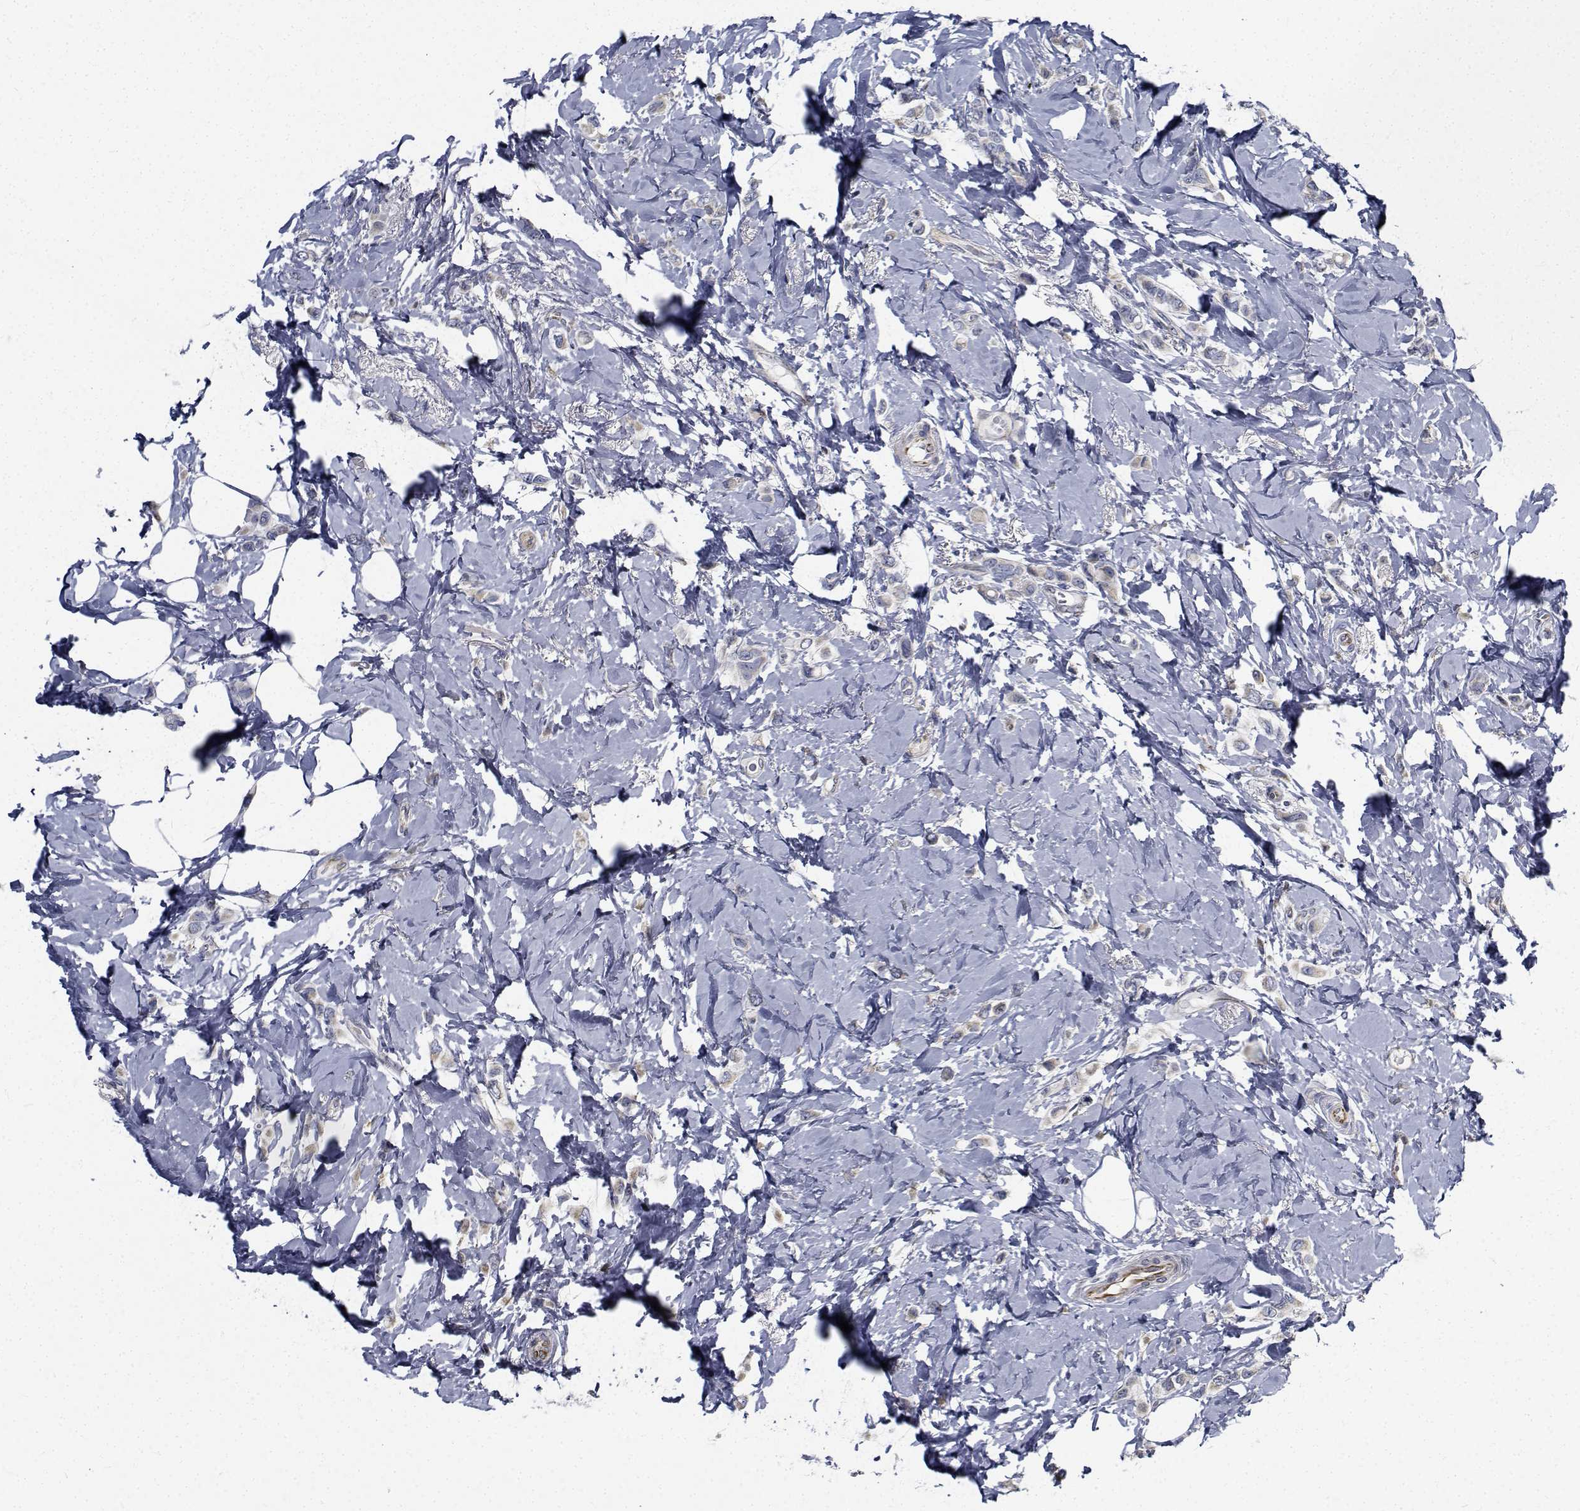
{"staining": {"intensity": "negative", "quantity": "none", "location": "none"}, "tissue": "breast cancer", "cell_type": "Tumor cells", "image_type": "cancer", "snomed": [{"axis": "morphology", "description": "Lobular carcinoma"}, {"axis": "topography", "description": "Breast"}], "caption": "Protein analysis of lobular carcinoma (breast) reveals no significant staining in tumor cells.", "gene": "TTBK1", "patient": {"sex": "female", "age": 66}}